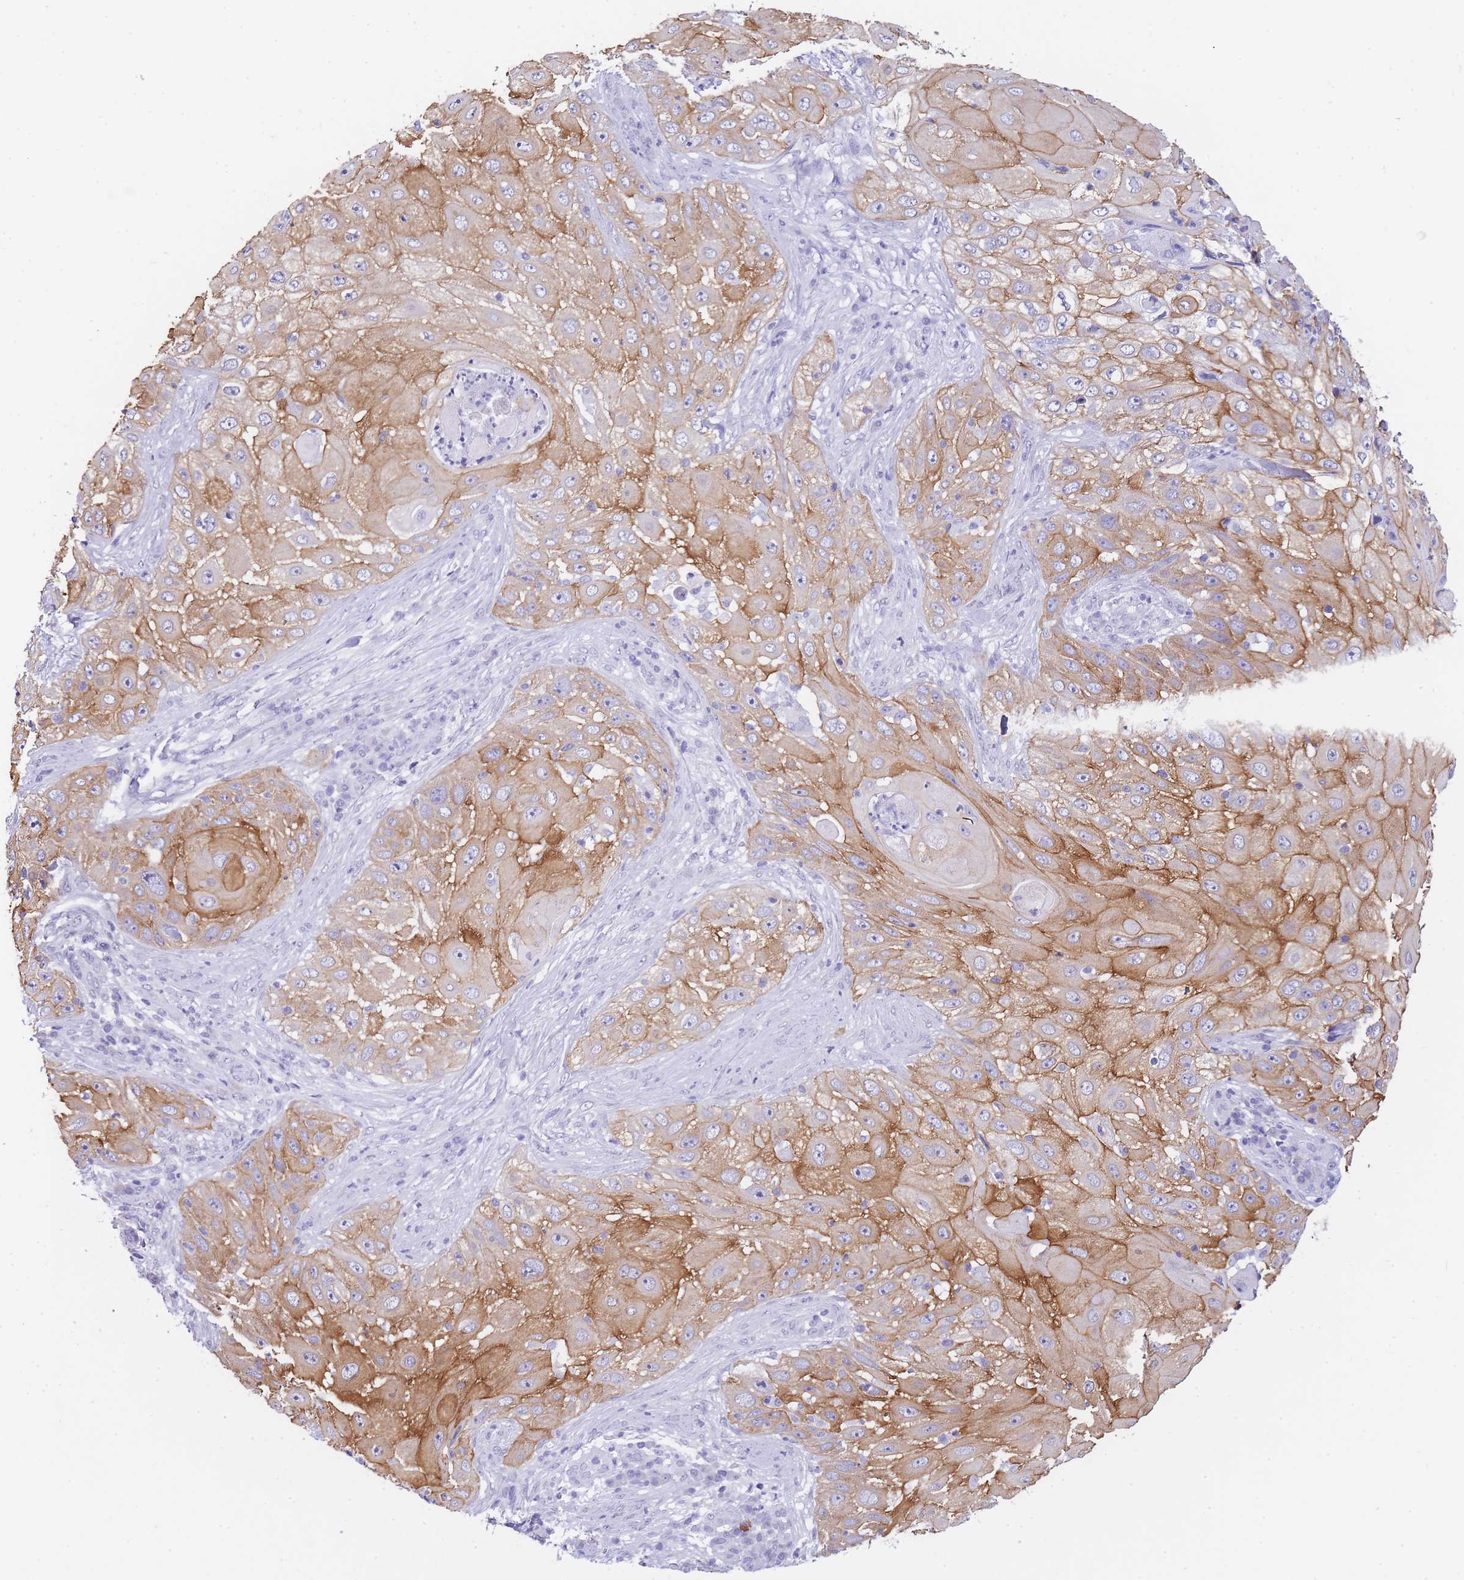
{"staining": {"intensity": "strong", "quantity": "25%-75%", "location": "cytoplasmic/membranous"}, "tissue": "skin cancer", "cell_type": "Tumor cells", "image_type": "cancer", "snomed": [{"axis": "morphology", "description": "Squamous cell carcinoma, NOS"}, {"axis": "topography", "description": "Skin"}], "caption": "Skin squamous cell carcinoma stained with IHC demonstrates strong cytoplasmic/membranous positivity in about 25%-75% of tumor cells. (Stains: DAB (3,3'-diaminobenzidine) in brown, nuclei in blue, Microscopy: brightfield microscopy at high magnification).", "gene": "FRAT2", "patient": {"sex": "female", "age": 44}}